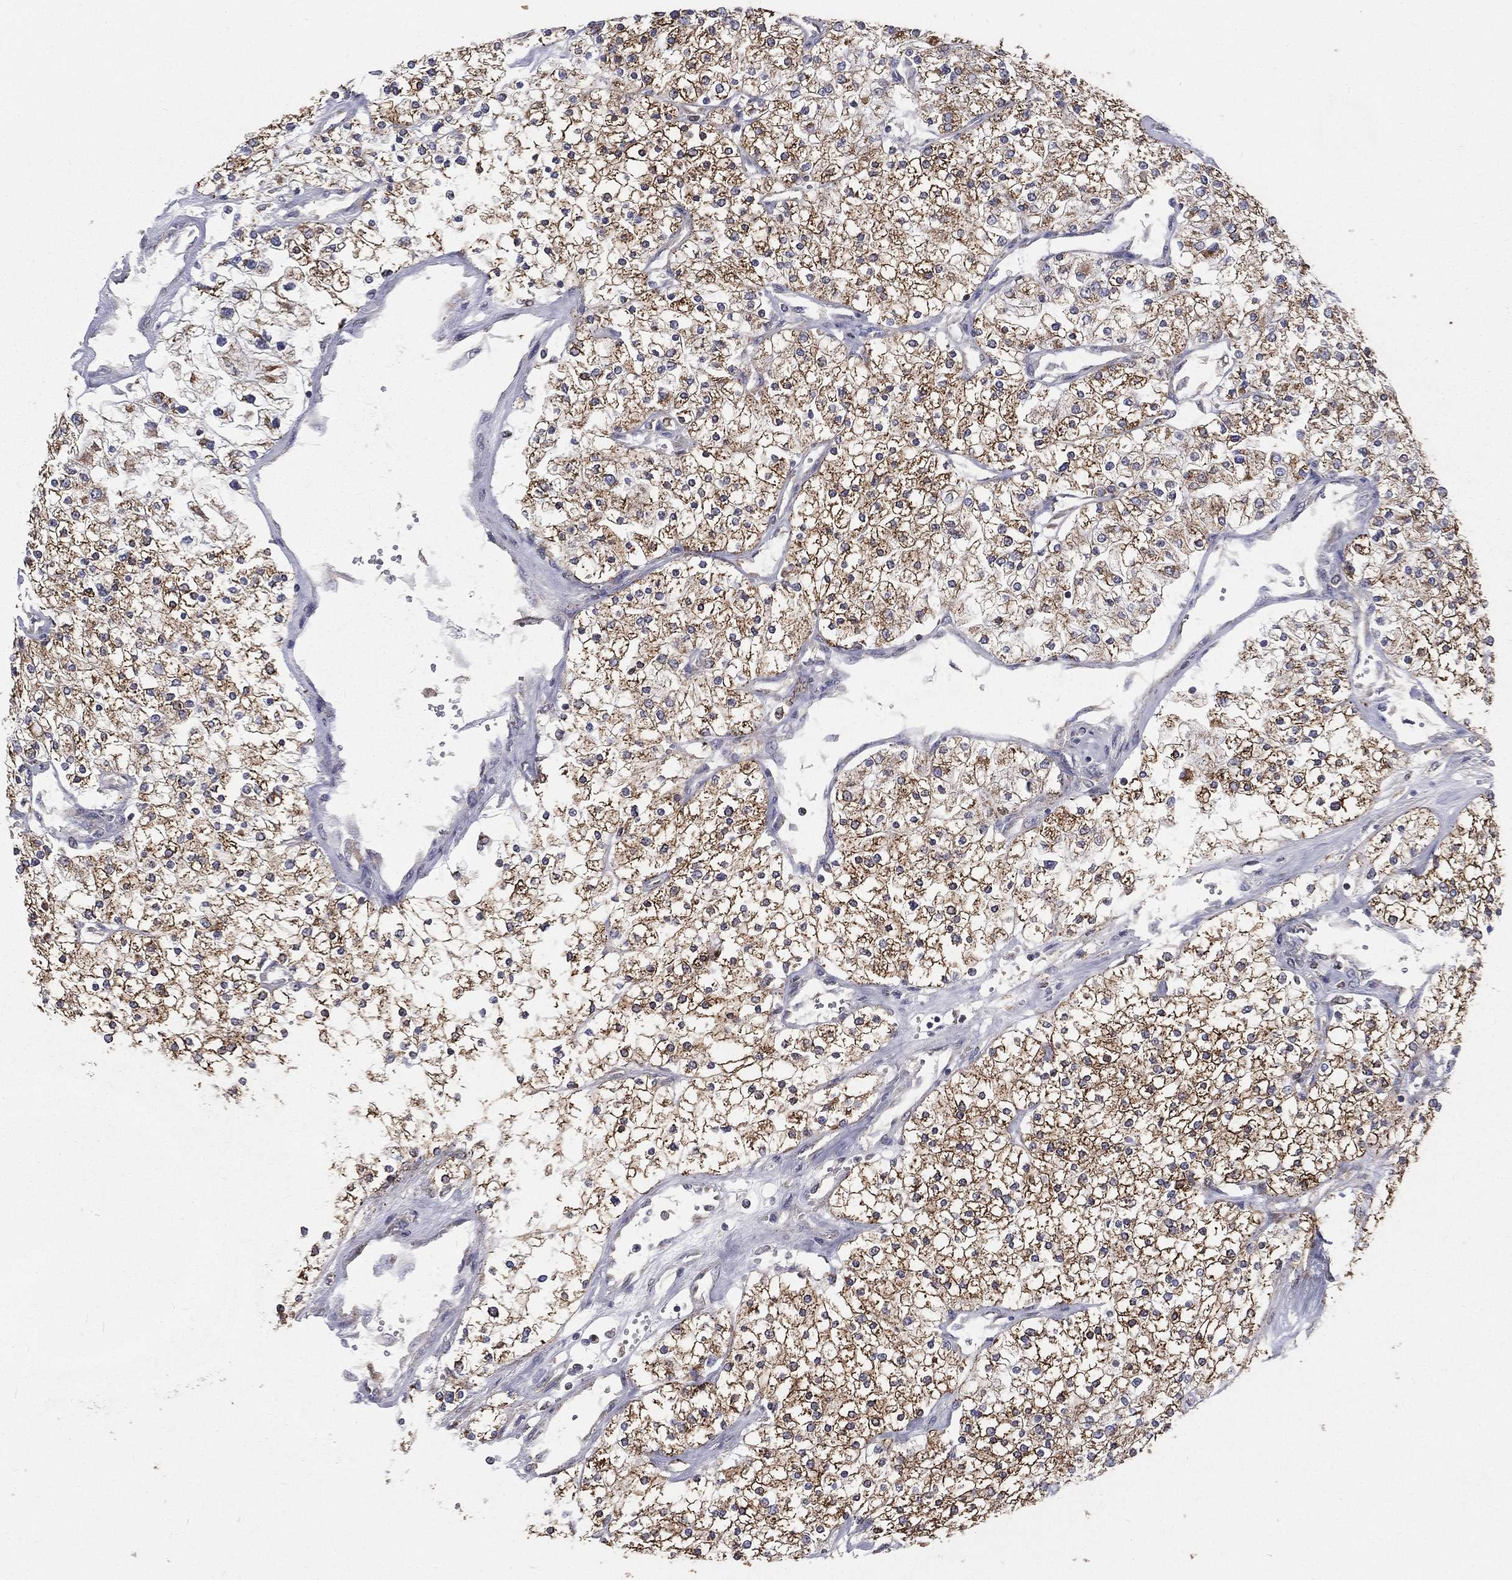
{"staining": {"intensity": "moderate", "quantity": ">75%", "location": "cytoplasmic/membranous"}, "tissue": "renal cancer", "cell_type": "Tumor cells", "image_type": "cancer", "snomed": [{"axis": "morphology", "description": "Adenocarcinoma, NOS"}, {"axis": "topography", "description": "Kidney"}], "caption": "Moderate cytoplasmic/membranous protein expression is identified in approximately >75% of tumor cells in renal cancer.", "gene": "HADH", "patient": {"sex": "male", "age": 80}}